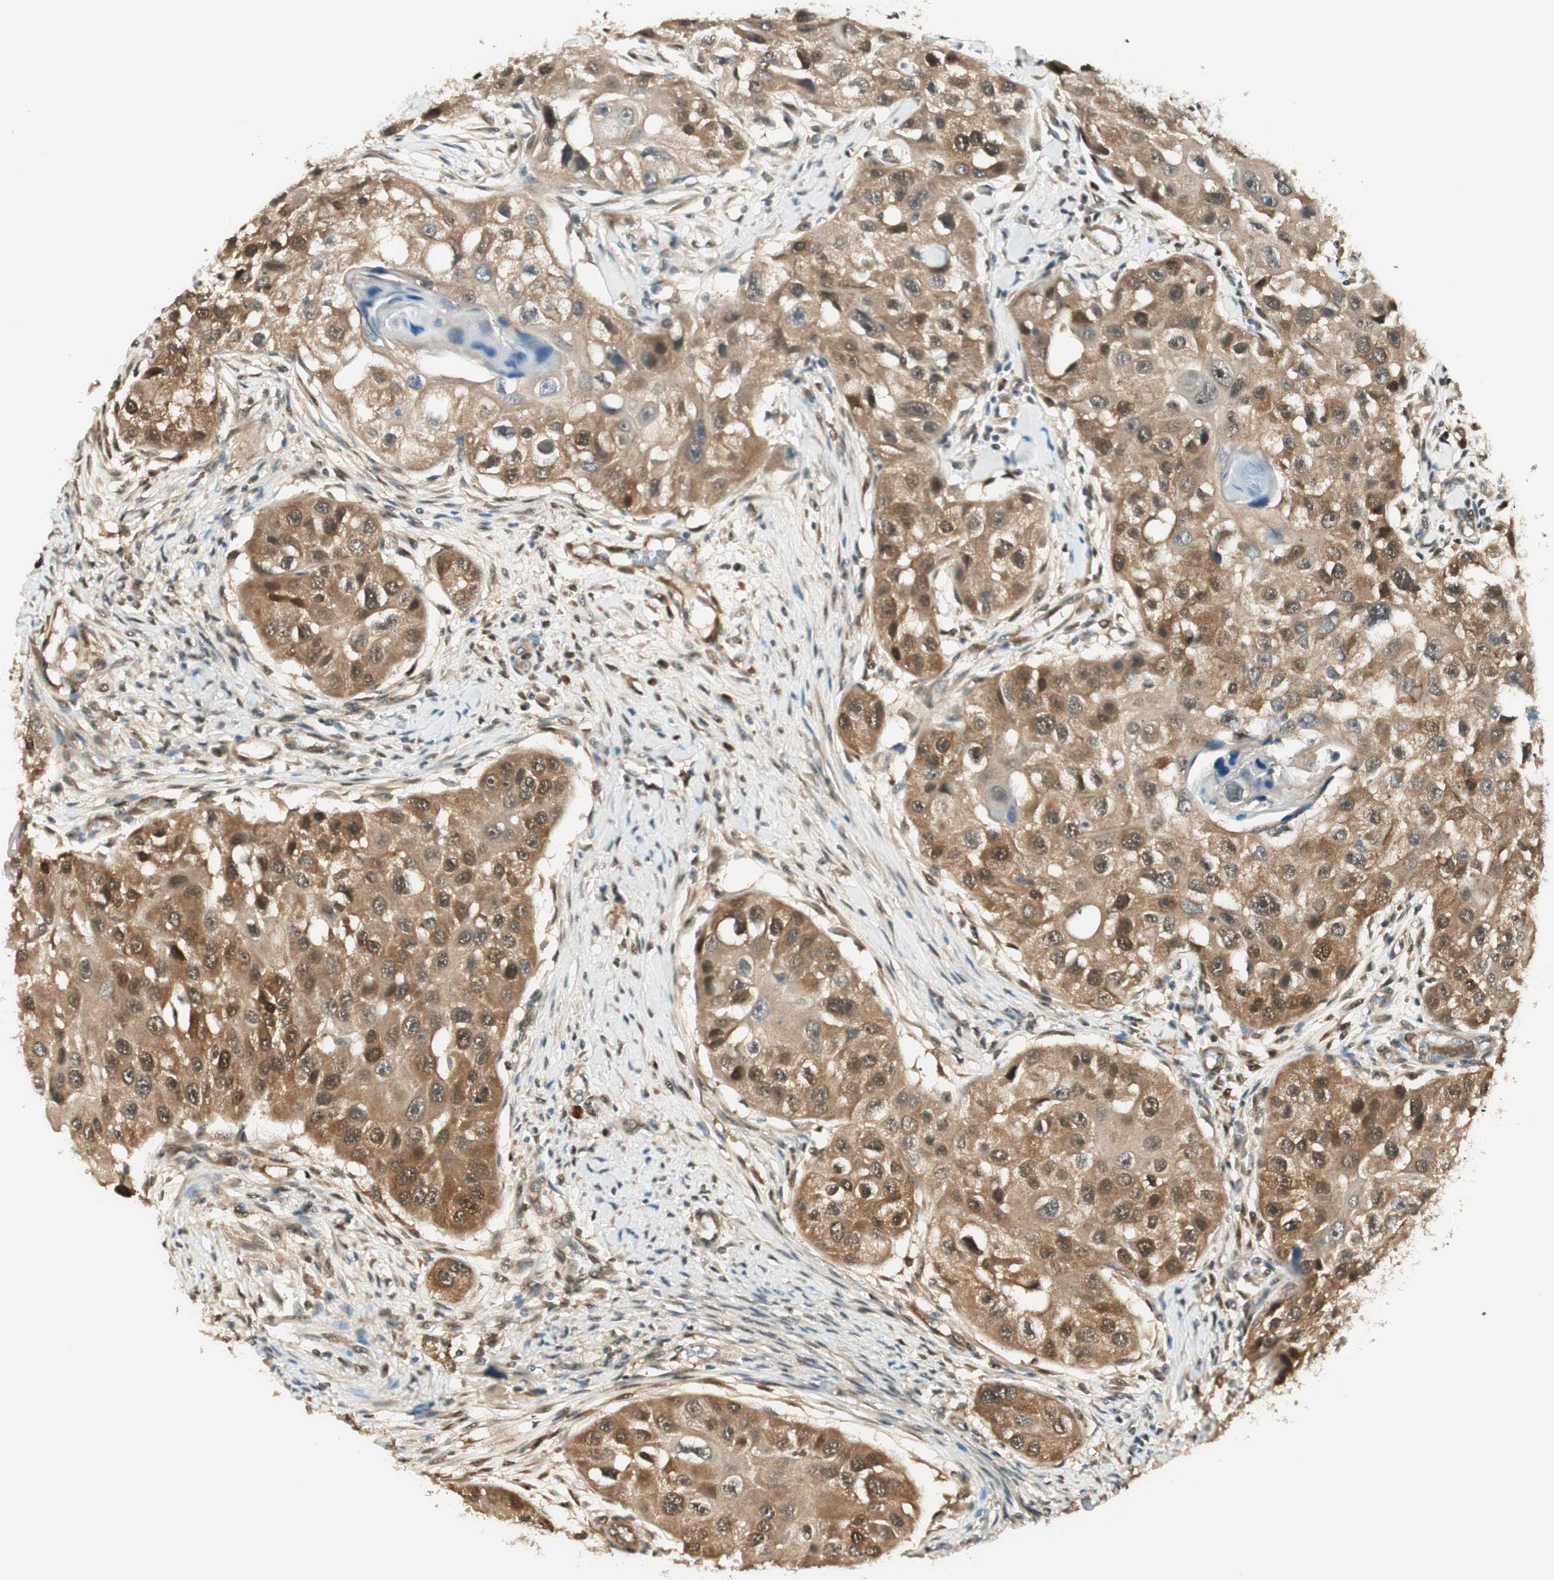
{"staining": {"intensity": "weak", "quantity": ">75%", "location": "cytoplasmic/membranous"}, "tissue": "head and neck cancer", "cell_type": "Tumor cells", "image_type": "cancer", "snomed": [{"axis": "morphology", "description": "Normal tissue, NOS"}, {"axis": "morphology", "description": "Squamous cell carcinoma, NOS"}, {"axis": "topography", "description": "Skeletal muscle"}, {"axis": "topography", "description": "Head-Neck"}], "caption": "Human head and neck cancer stained for a protein (brown) displays weak cytoplasmic/membranous positive expression in about >75% of tumor cells.", "gene": "IPO5", "patient": {"sex": "male", "age": 51}}